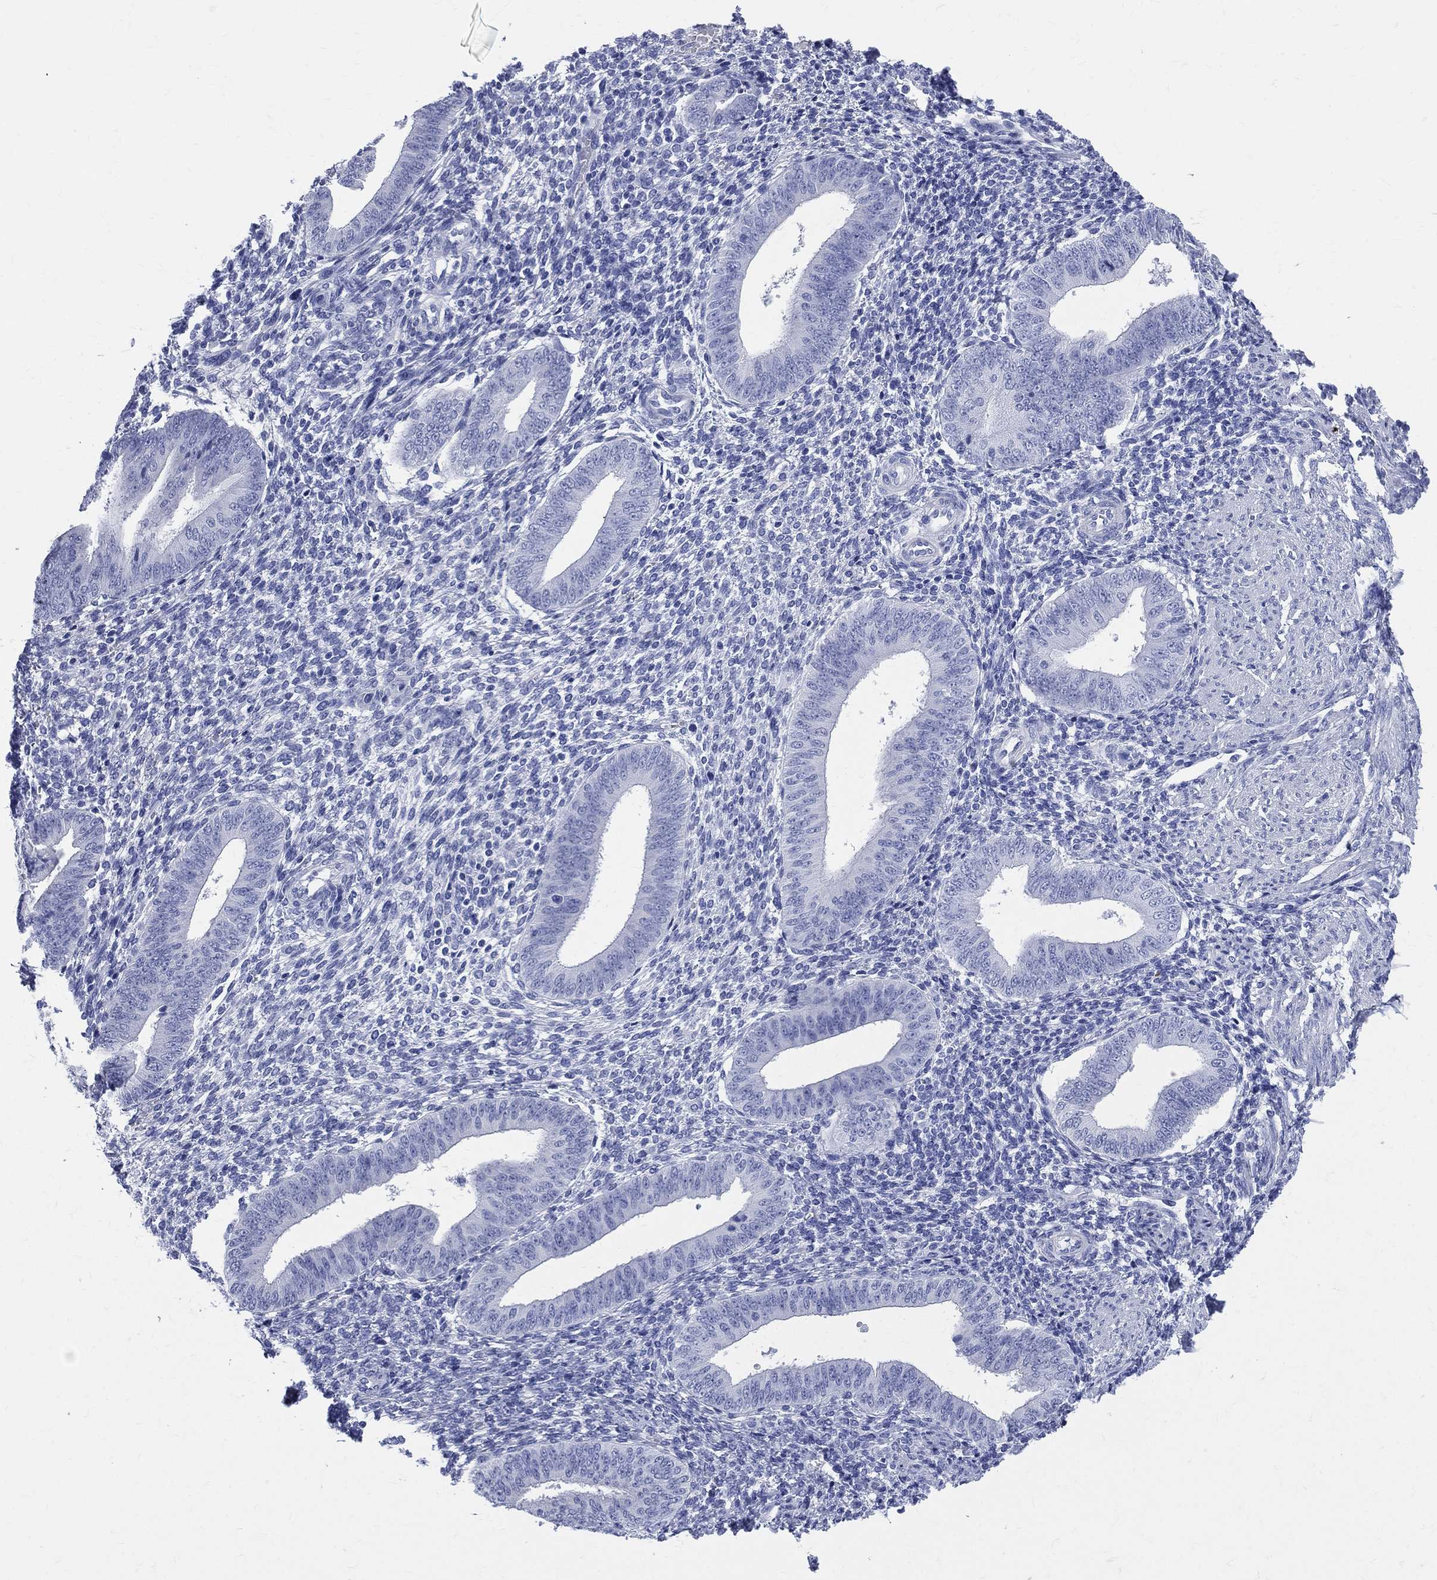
{"staining": {"intensity": "negative", "quantity": "none", "location": "none"}, "tissue": "endometrium", "cell_type": "Cells in endometrial stroma", "image_type": "normal", "snomed": [{"axis": "morphology", "description": "Normal tissue, NOS"}, {"axis": "topography", "description": "Endometrium"}], "caption": "The micrograph exhibits no staining of cells in endometrial stroma in normal endometrium. (Immunohistochemistry (ihc), brightfield microscopy, high magnification).", "gene": "SYP", "patient": {"sex": "female", "age": 39}}